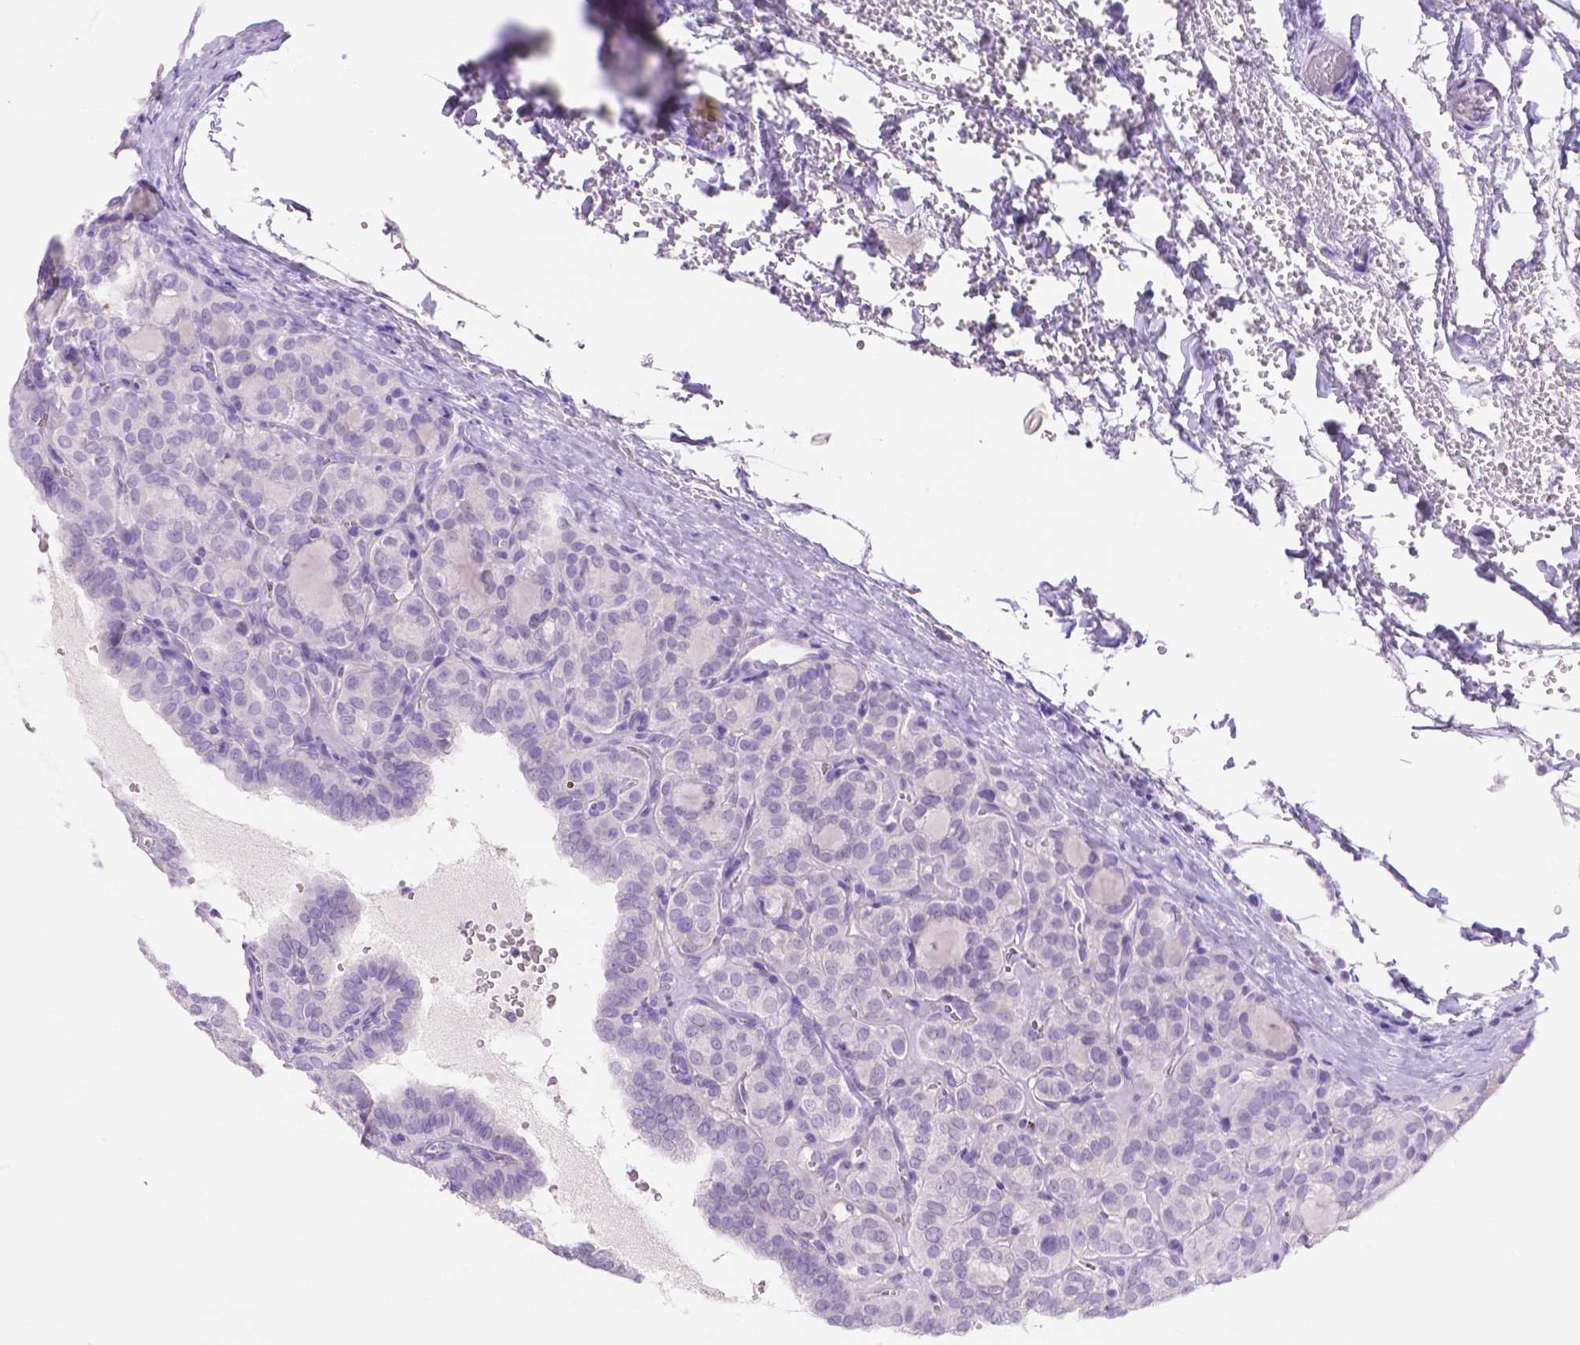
{"staining": {"intensity": "negative", "quantity": "none", "location": "none"}, "tissue": "thyroid cancer", "cell_type": "Tumor cells", "image_type": "cancer", "snomed": [{"axis": "morphology", "description": "Papillary adenocarcinoma, NOS"}, {"axis": "topography", "description": "Thyroid gland"}], "caption": "Thyroid papillary adenocarcinoma was stained to show a protein in brown. There is no significant positivity in tumor cells.", "gene": "MMP11", "patient": {"sex": "female", "age": 41}}